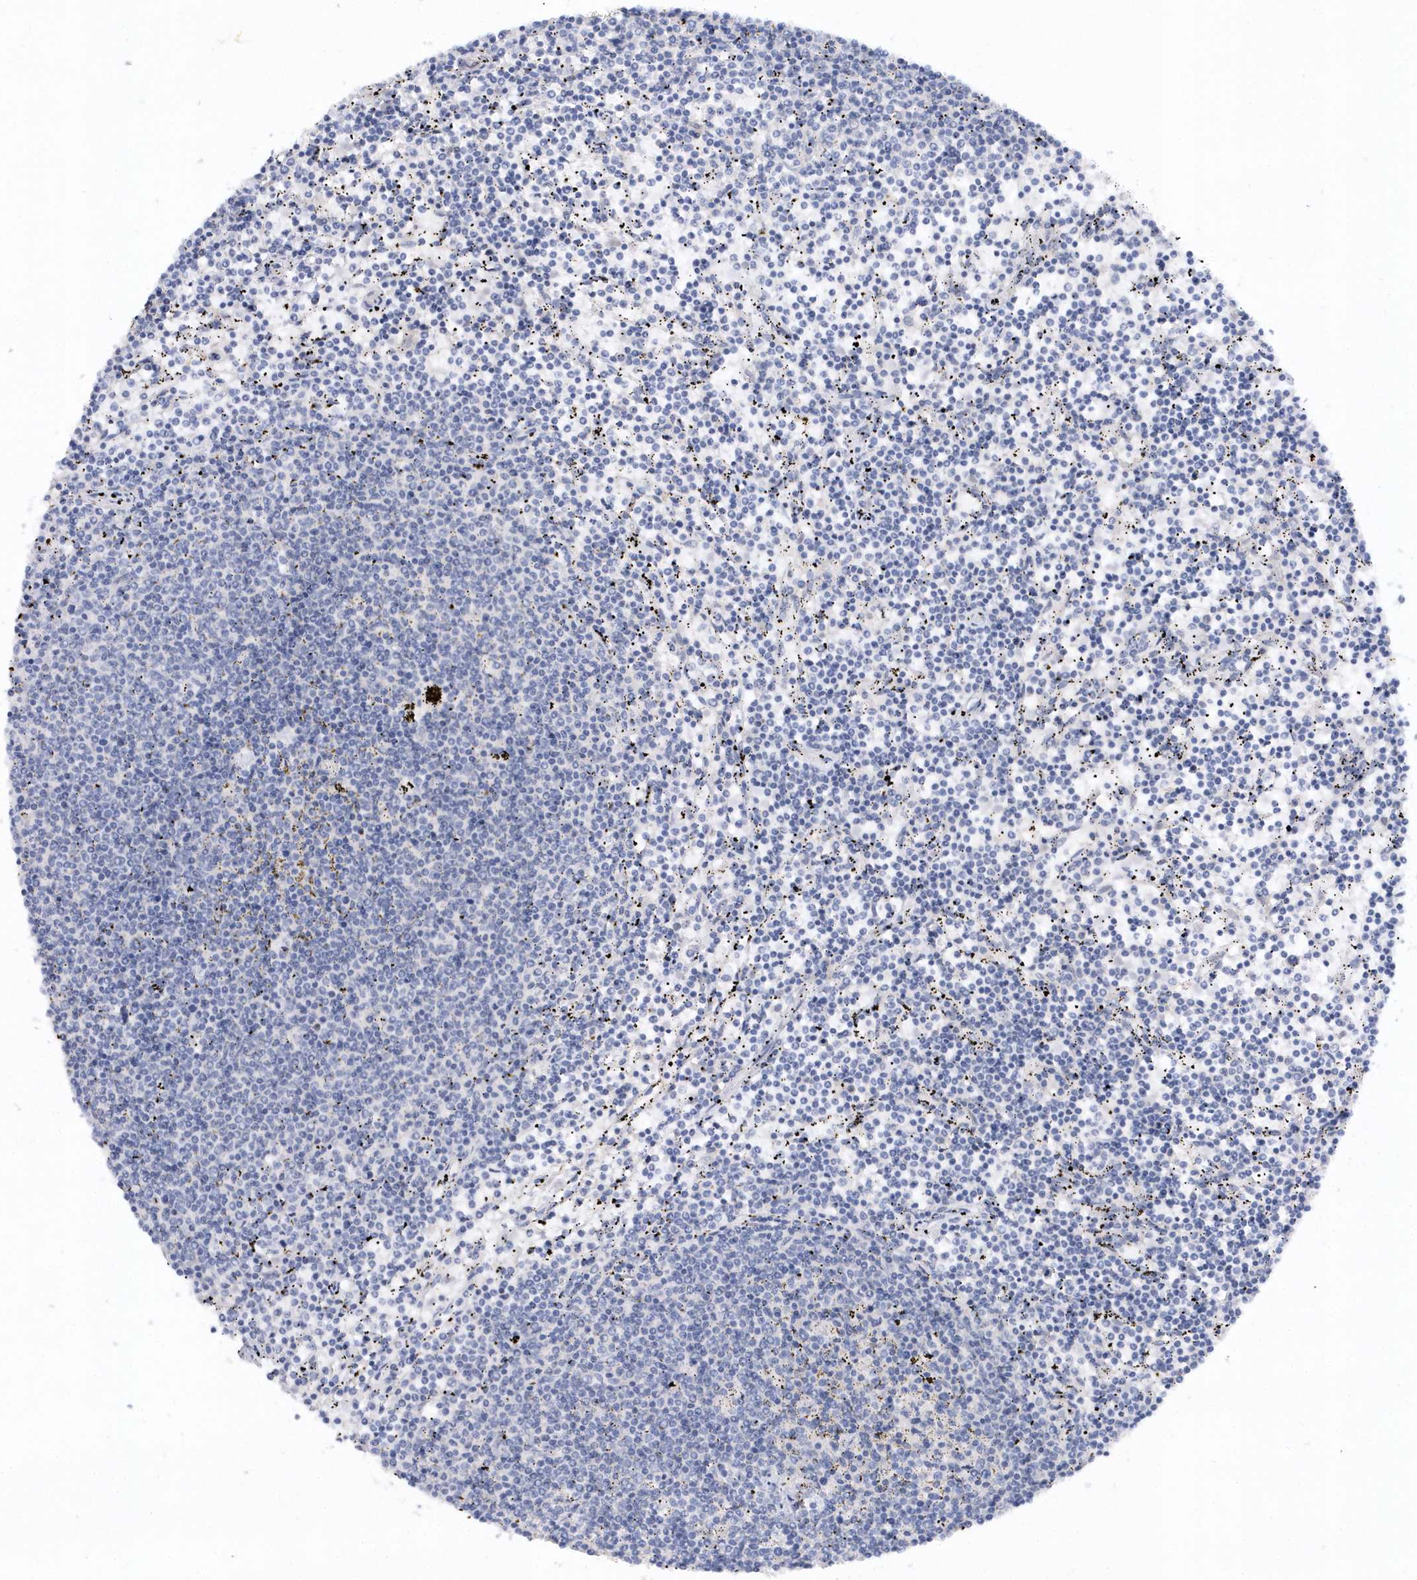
{"staining": {"intensity": "negative", "quantity": "none", "location": "none"}, "tissue": "lymphoma", "cell_type": "Tumor cells", "image_type": "cancer", "snomed": [{"axis": "morphology", "description": "Malignant lymphoma, non-Hodgkin's type, Low grade"}, {"axis": "topography", "description": "Spleen"}], "caption": "Malignant lymphoma, non-Hodgkin's type (low-grade) was stained to show a protein in brown. There is no significant staining in tumor cells.", "gene": "RPE", "patient": {"sex": "female", "age": 50}}